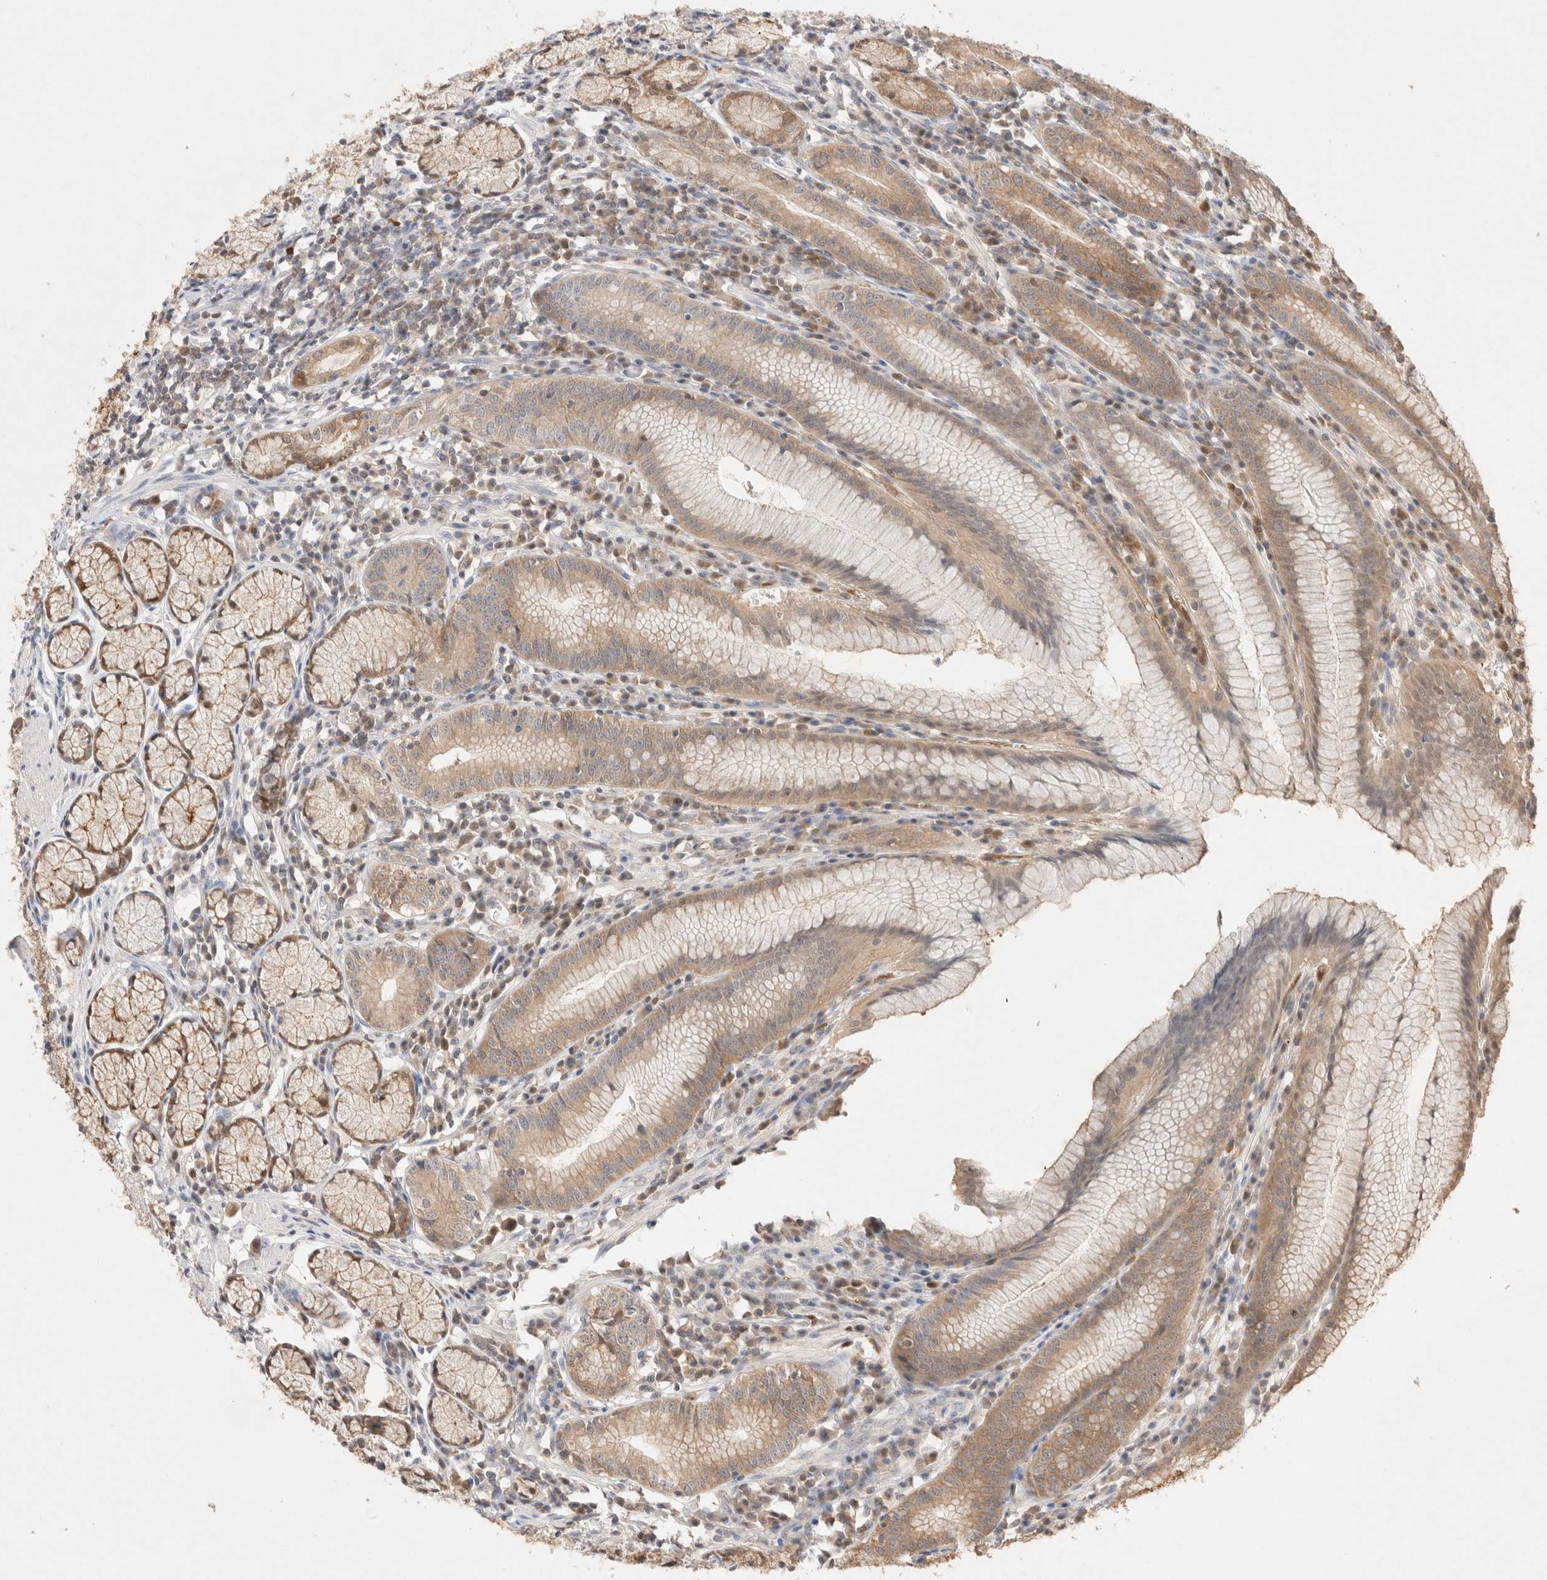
{"staining": {"intensity": "strong", "quantity": "25%-75%", "location": "cytoplasmic/membranous"}, "tissue": "stomach", "cell_type": "Glandular cells", "image_type": "normal", "snomed": [{"axis": "morphology", "description": "Normal tissue, NOS"}, {"axis": "topography", "description": "Stomach"}], "caption": "Glandular cells show high levels of strong cytoplasmic/membranous positivity in approximately 25%-75% of cells in normal stomach. (brown staining indicates protein expression, while blue staining denotes nuclei).", "gene": "STARD10", "patient": {"sex": "male", "age": 55}}